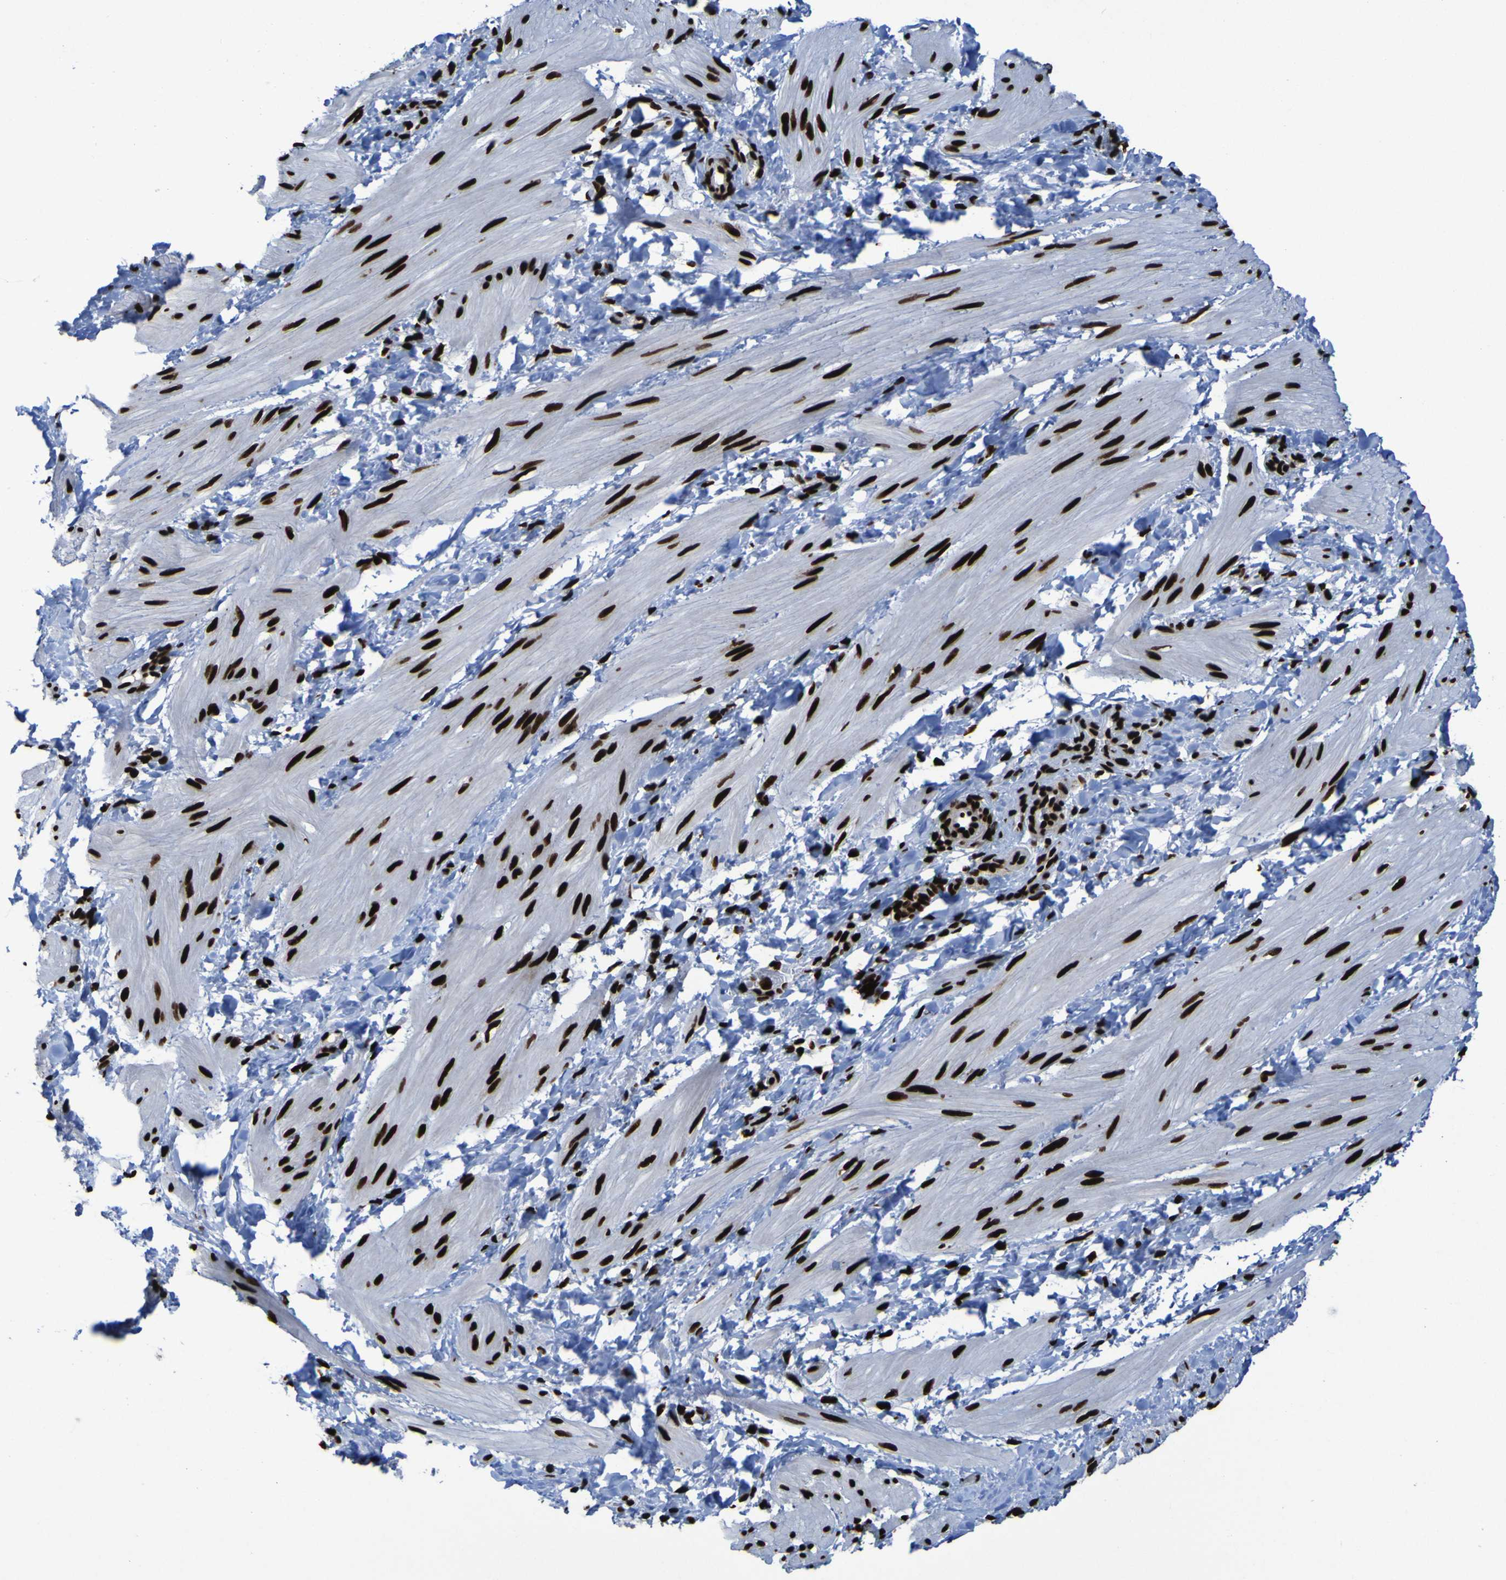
{"staining": {"intensity": "strong", "quantity": ">75%", "location": "nuclear"}, "tissue": "smooth muscle", "cell_type": "Smooth muscle cells", "image_type": "normal", "snomed": [{"axis": "morphology", "description": "Normal tissue, NOS"}, {"axis": "topography", "description": "Smooth muscle"}], "caption": "IHC micrograph of normal smooth muscle: smooth muscle stained using immunohistochemistry exhibits high levels of strong protein expression localized specifically in the nuclear of smooth muscle cells, appearing as a nuclear brown color.", "gene": "NPM1", "patient": {"sex": "male", "age": 16}}